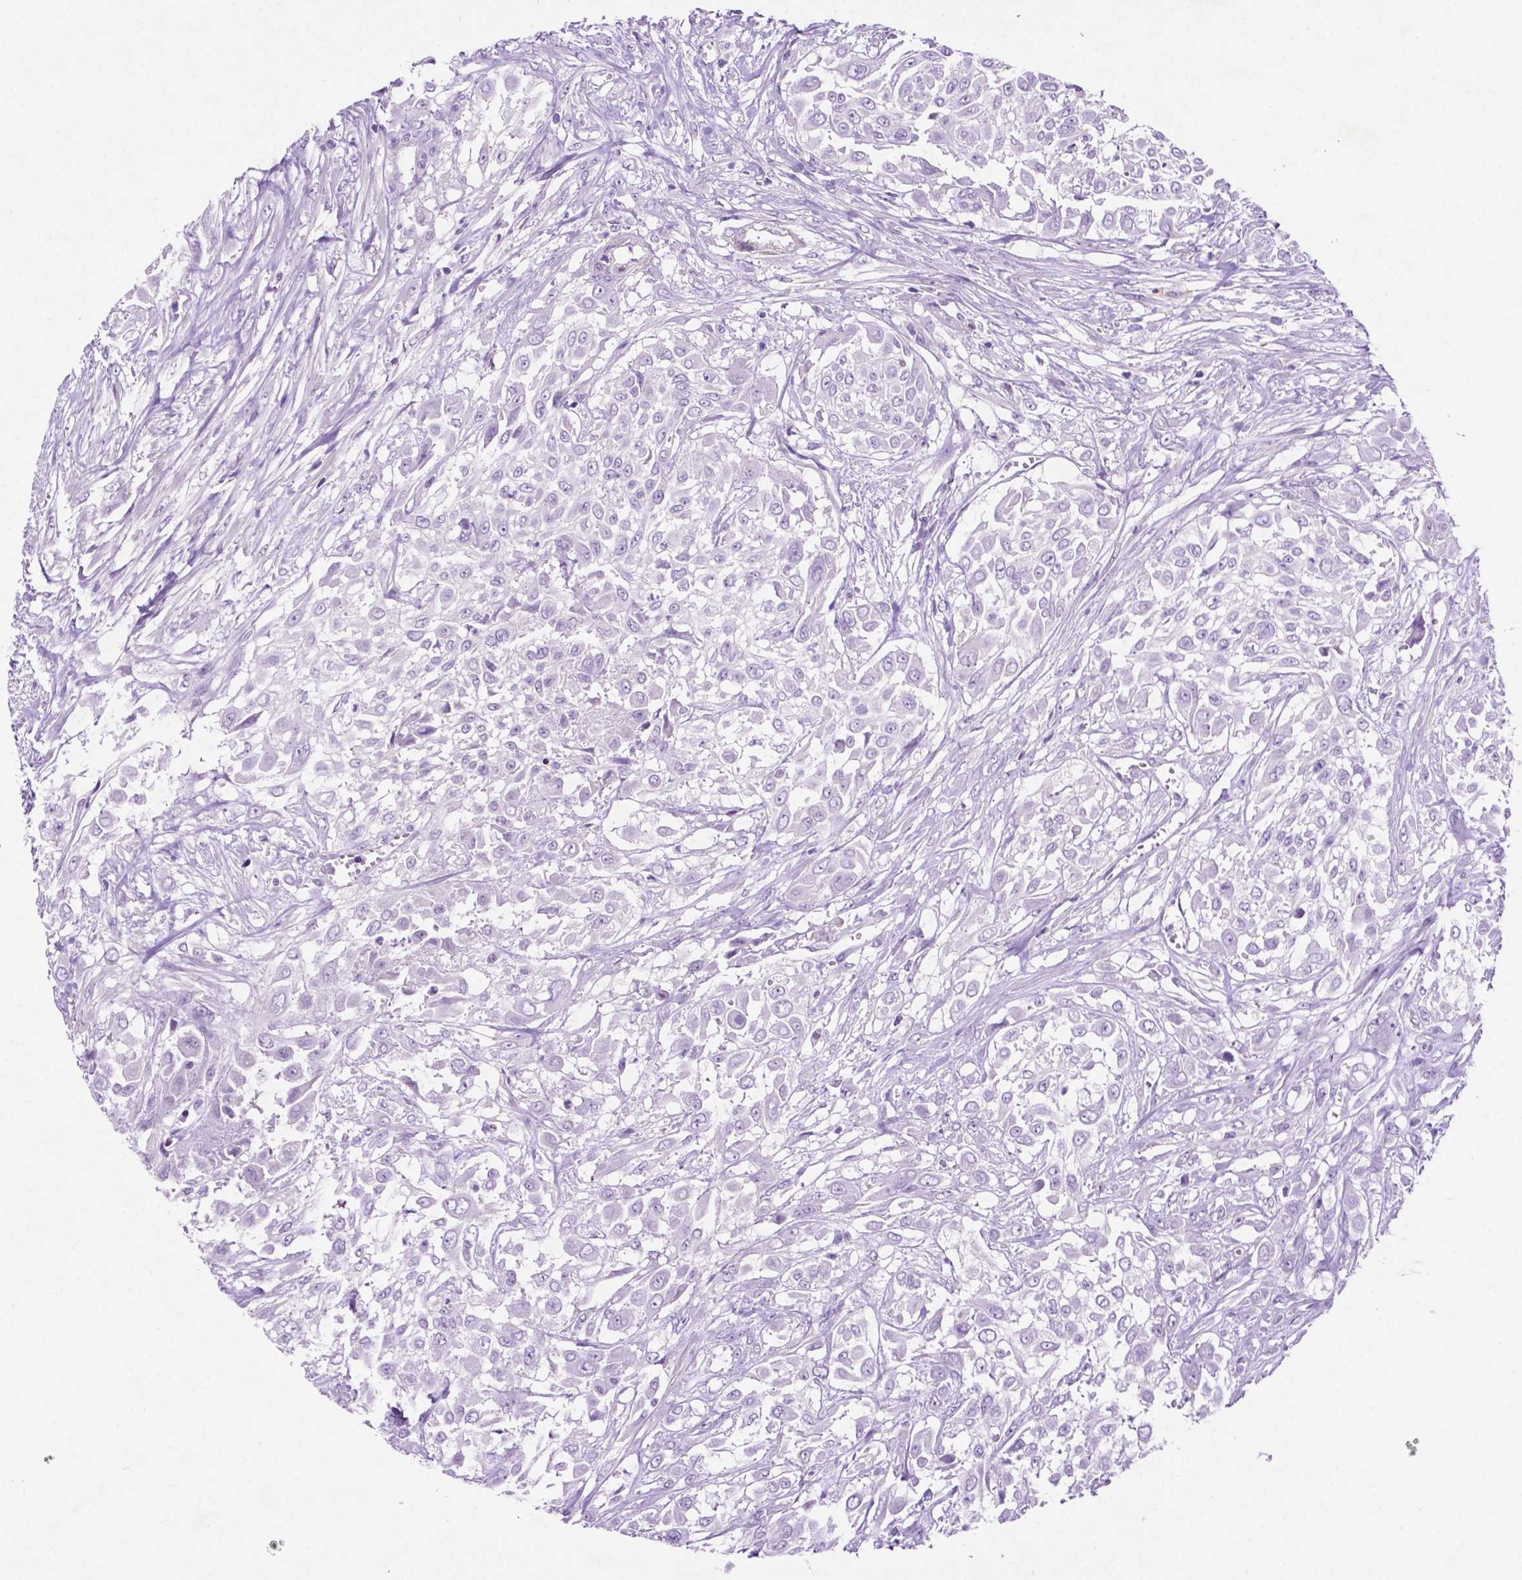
{"staining": {"intensity": "negative", "quantity": "none", "location": "none"}, "tissue": "urothelial cancer", "cell_type": "Tumor cells", "image_type": "cancer", "snomed": [{"axis": "morphology", "description": "Urothelial carcinoma, High grade"}, {"axis": "topography", "description": "Urinary bladder"}], "caption": "High-grade urothelial carcinoma was stained to show a protein in brown. There is no significant expression in tumor cells. (DAB IHC visualized using brightfield microscopy, high magnification).", "gene": "ASPG", "patient": {"sex": "male", "age": 57}}